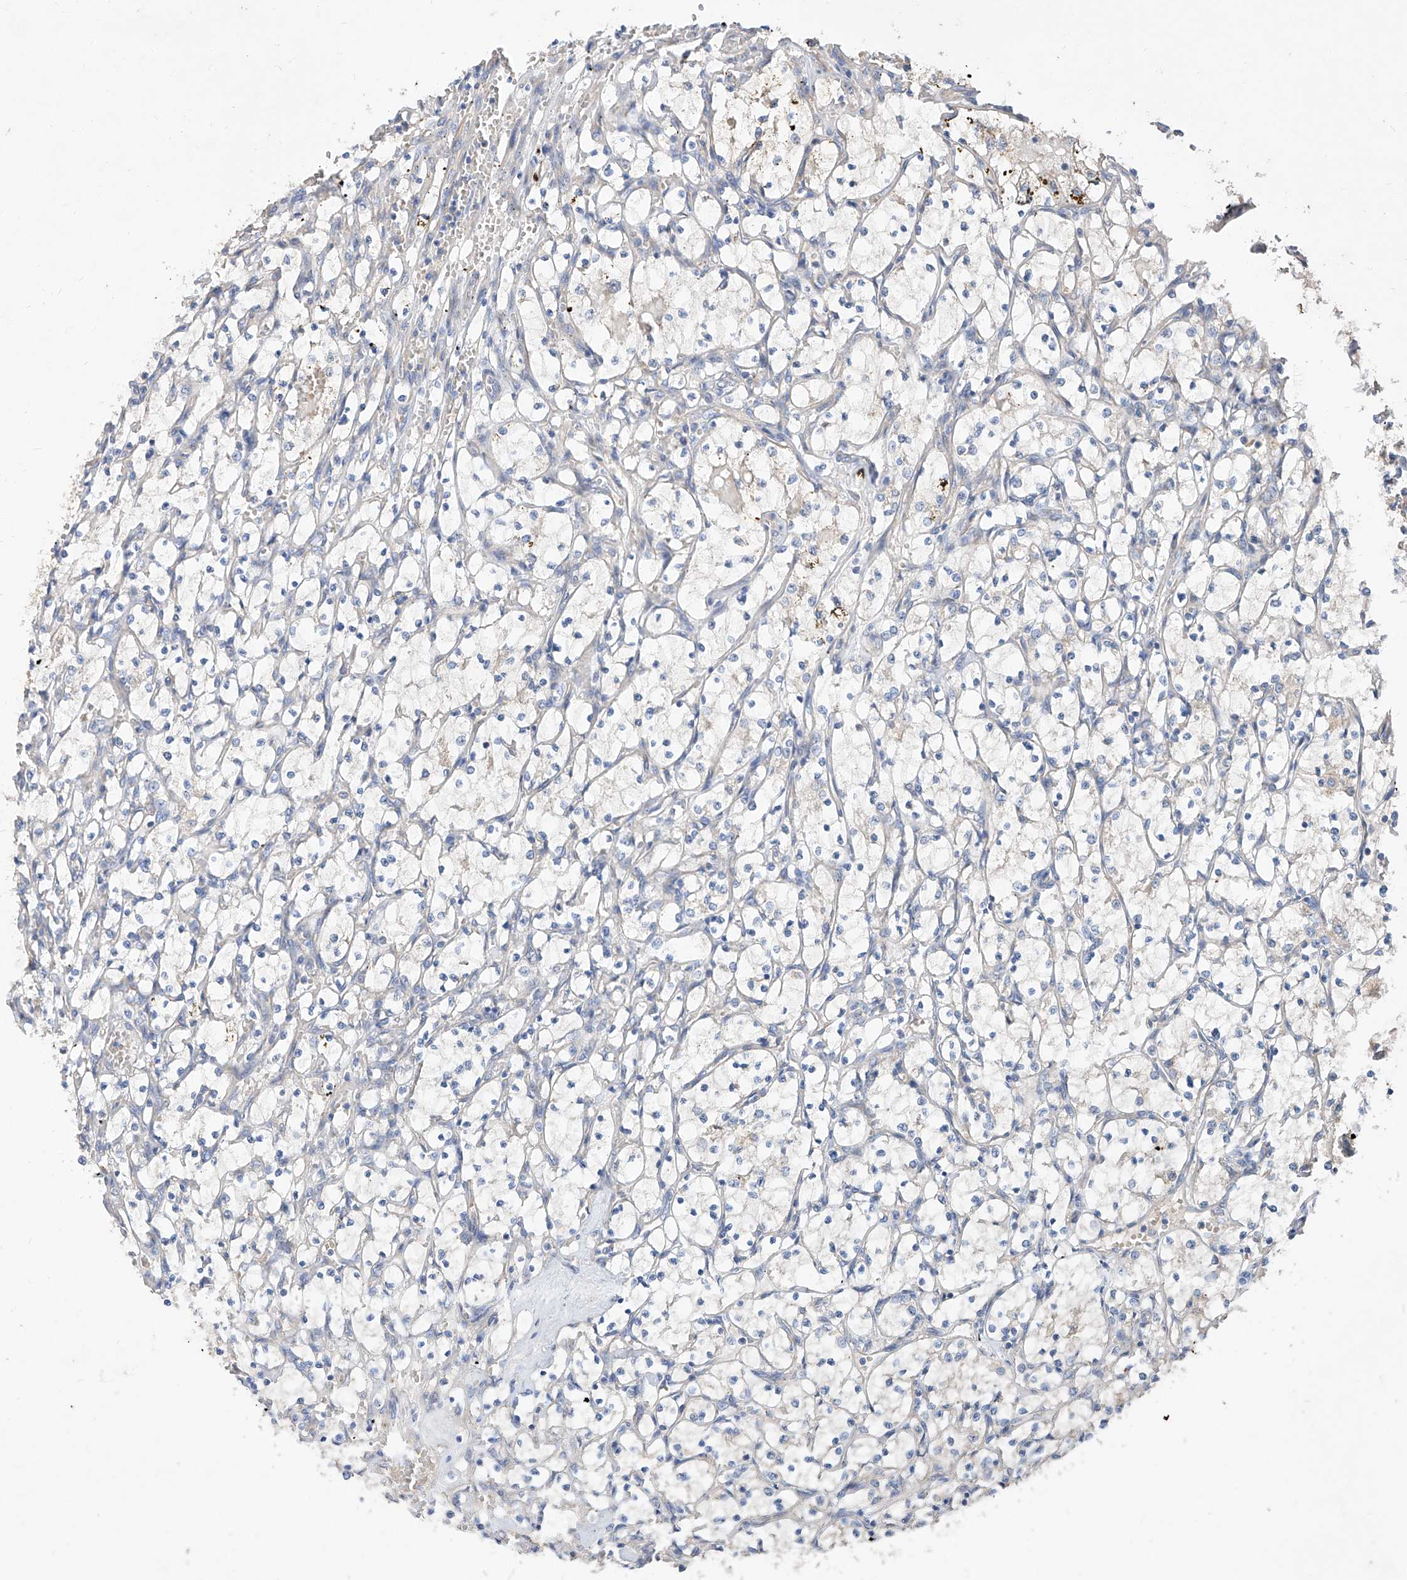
{"staining": {"intensity": "negative", "quantity": "none", "location": "none"}, "tissue": "renal cancer", "cell_type": "Tumor cells", "image_type": "cancer", "snomed": [{"axis": "morphology", "description": "Adenocarcinoma, NOS"}, {"axis": "topography", "description": "Kidney"}], "caption": "An image of human adenocarcinoma (renal) is negative for staining in tumor cells. The staining was performed using DAB to visualize the protein expression in brown, while the nuclei were stained in blue with hematoxylin (Magnification: 20x).", "gene": "DIRAS3", "patient": {"sex": "female", "age": 69}}